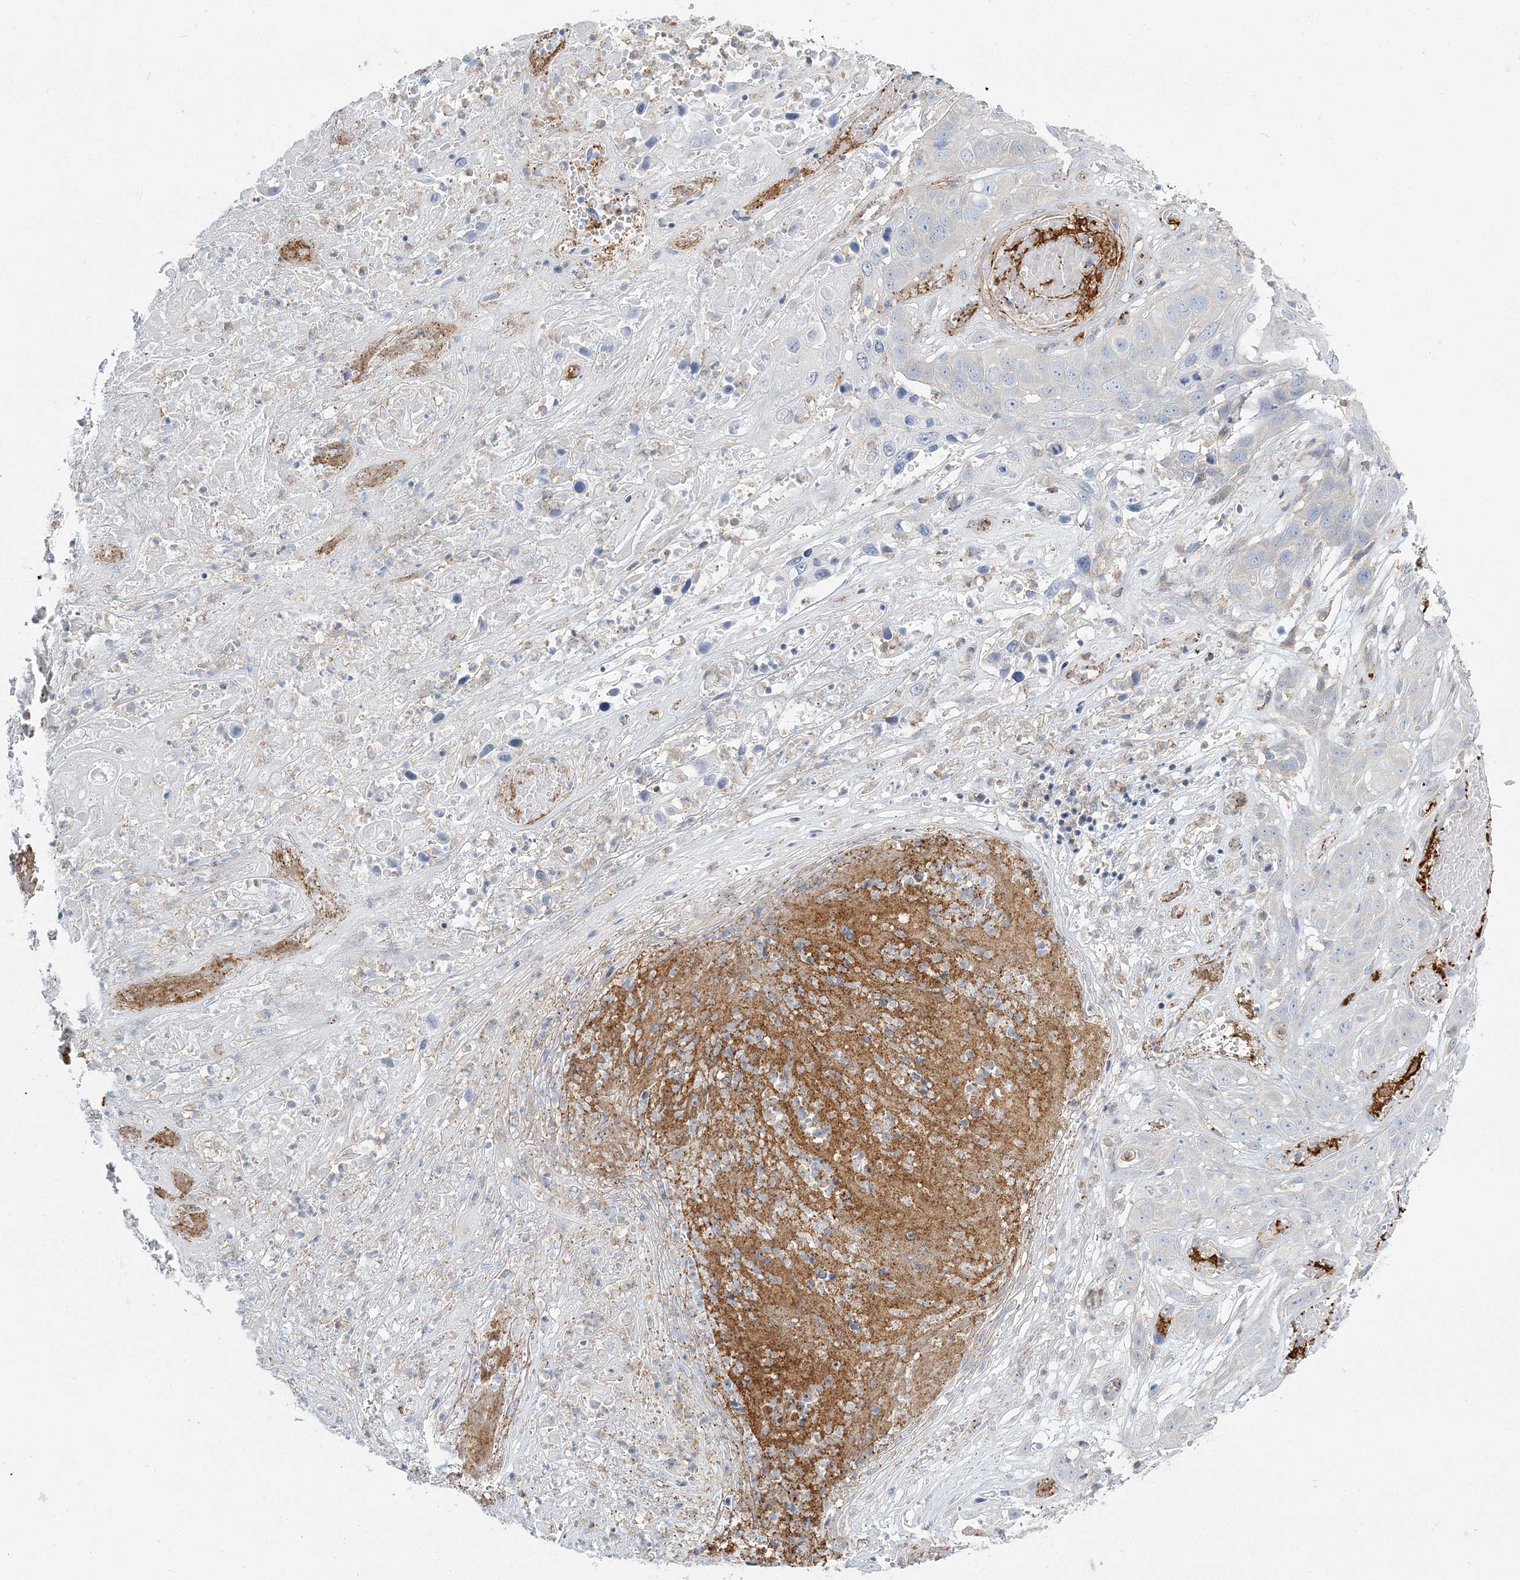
{"staining": {"intensity": "negative", "quantity": "none", "location": "none"}, "tissue": "skin cancer", "cell_type": "Tumor cells", "image_type": "cancer", "snomed": [{"axis": "morphology", "description": "Squamous cell carcinoma, NOS"}, {"axis": "topography", "description": "Skin"}], "caption": "DAB immunohistochemical staining of human skin cancer (squamous cell carcinoma) shows no significant positivity in tumor cells. (Brightfield microscopy of DAB (3,3'-diaminobenzidine) IHC at high magnification).", "gene": "CUEDC2", "patient": {"sex": "male", "age": 55}}